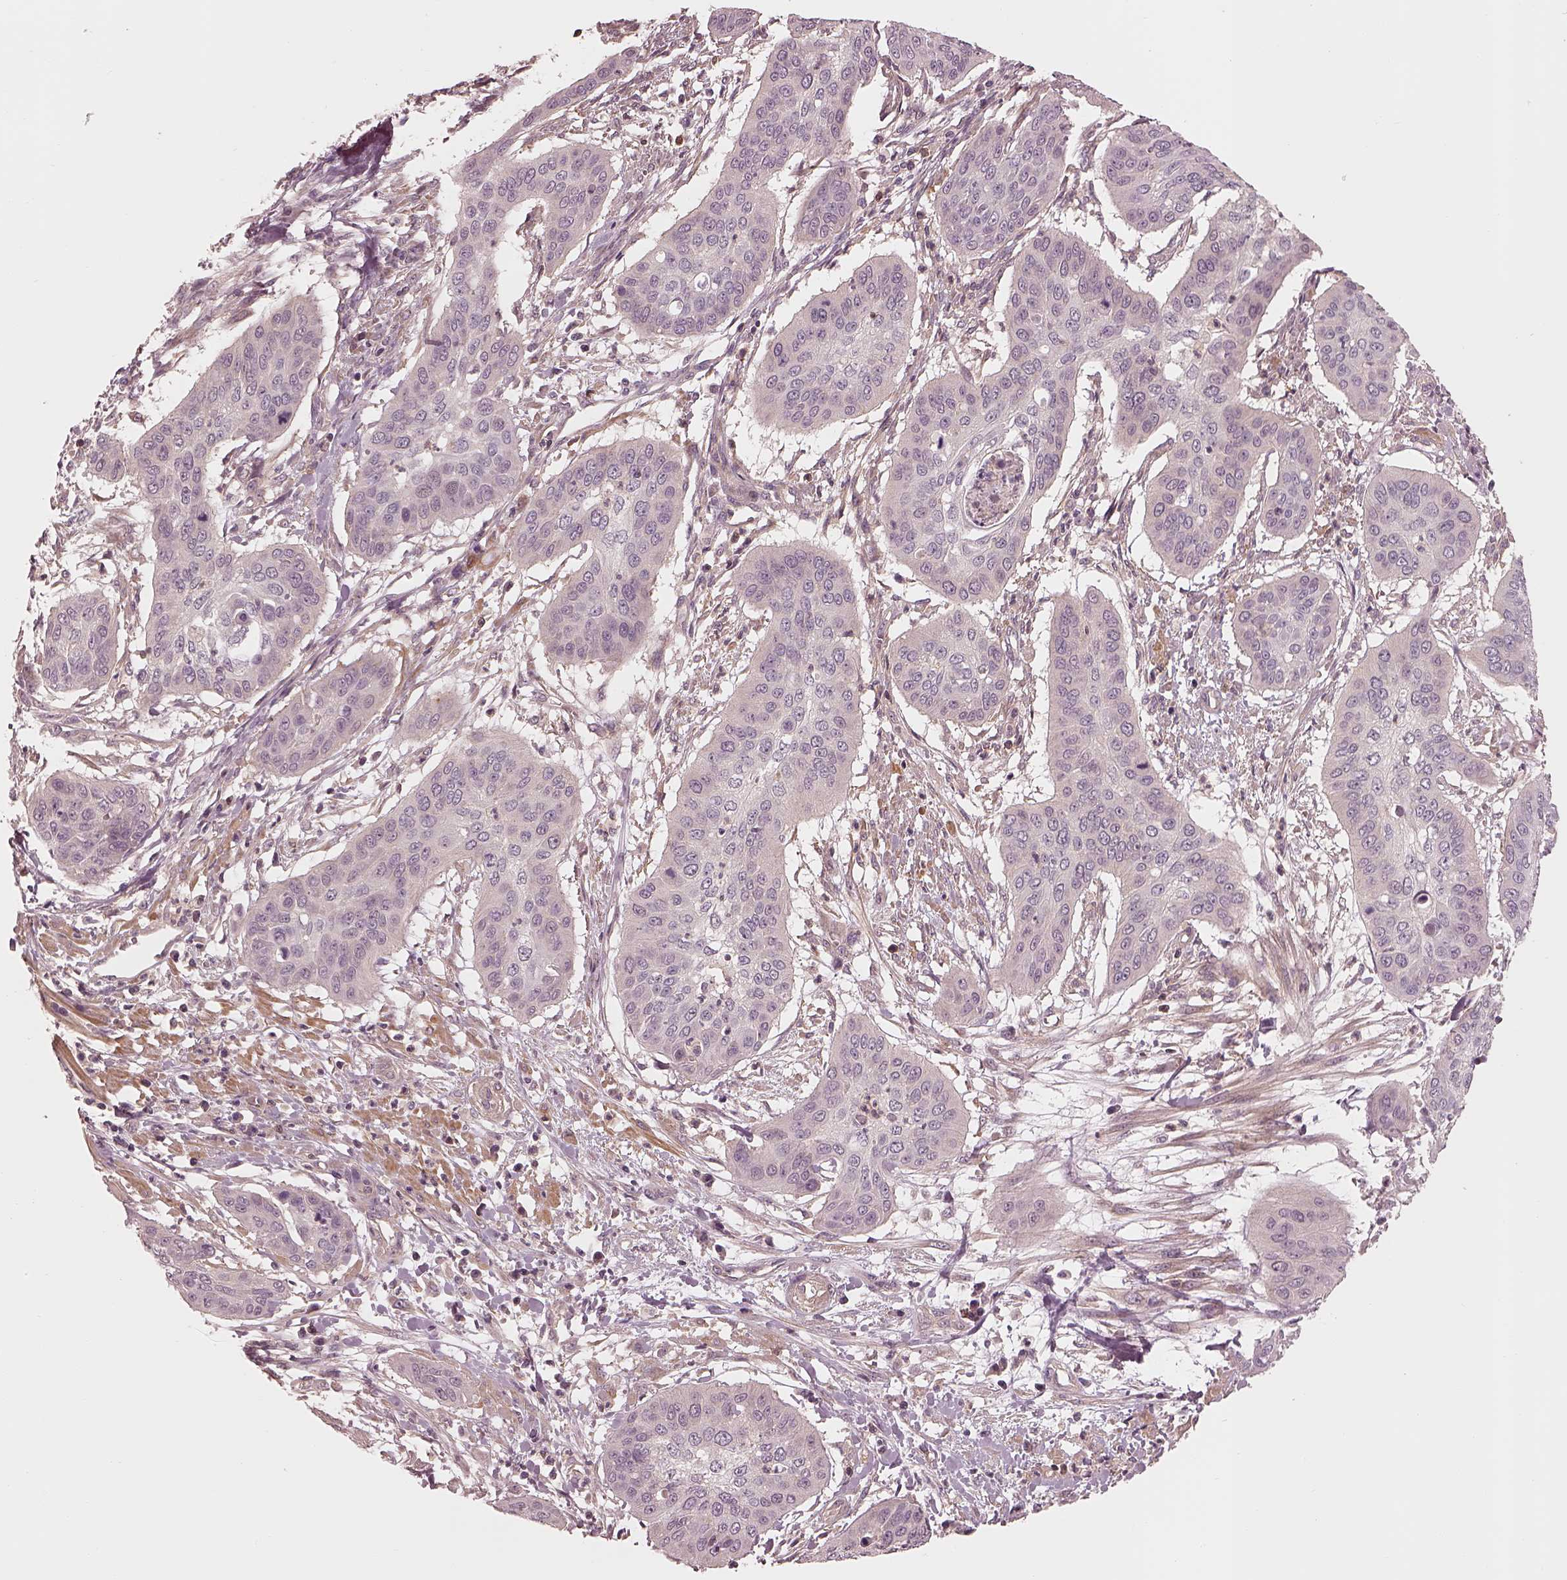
{"staining": {"intensity": "negative", "quantity": "none", "location": "none"}, "tissue": "cervical cancer", "cell_type": "Tumor cells", "image_type": "cancer", "snomed": [{"axis": "morphology", "description": "Squamous cell carcinoma, NOS"}, {"axis": "topography", "description": "Cervix"}], "caption": "Immunohistochemistry (IHC) image of neoplastic tissue: cervical cancer stained with DAB shows no significant protein staining in tumor cells.", "gene": "FAM107B", "patient": {"sex": "female", "age": 39}}